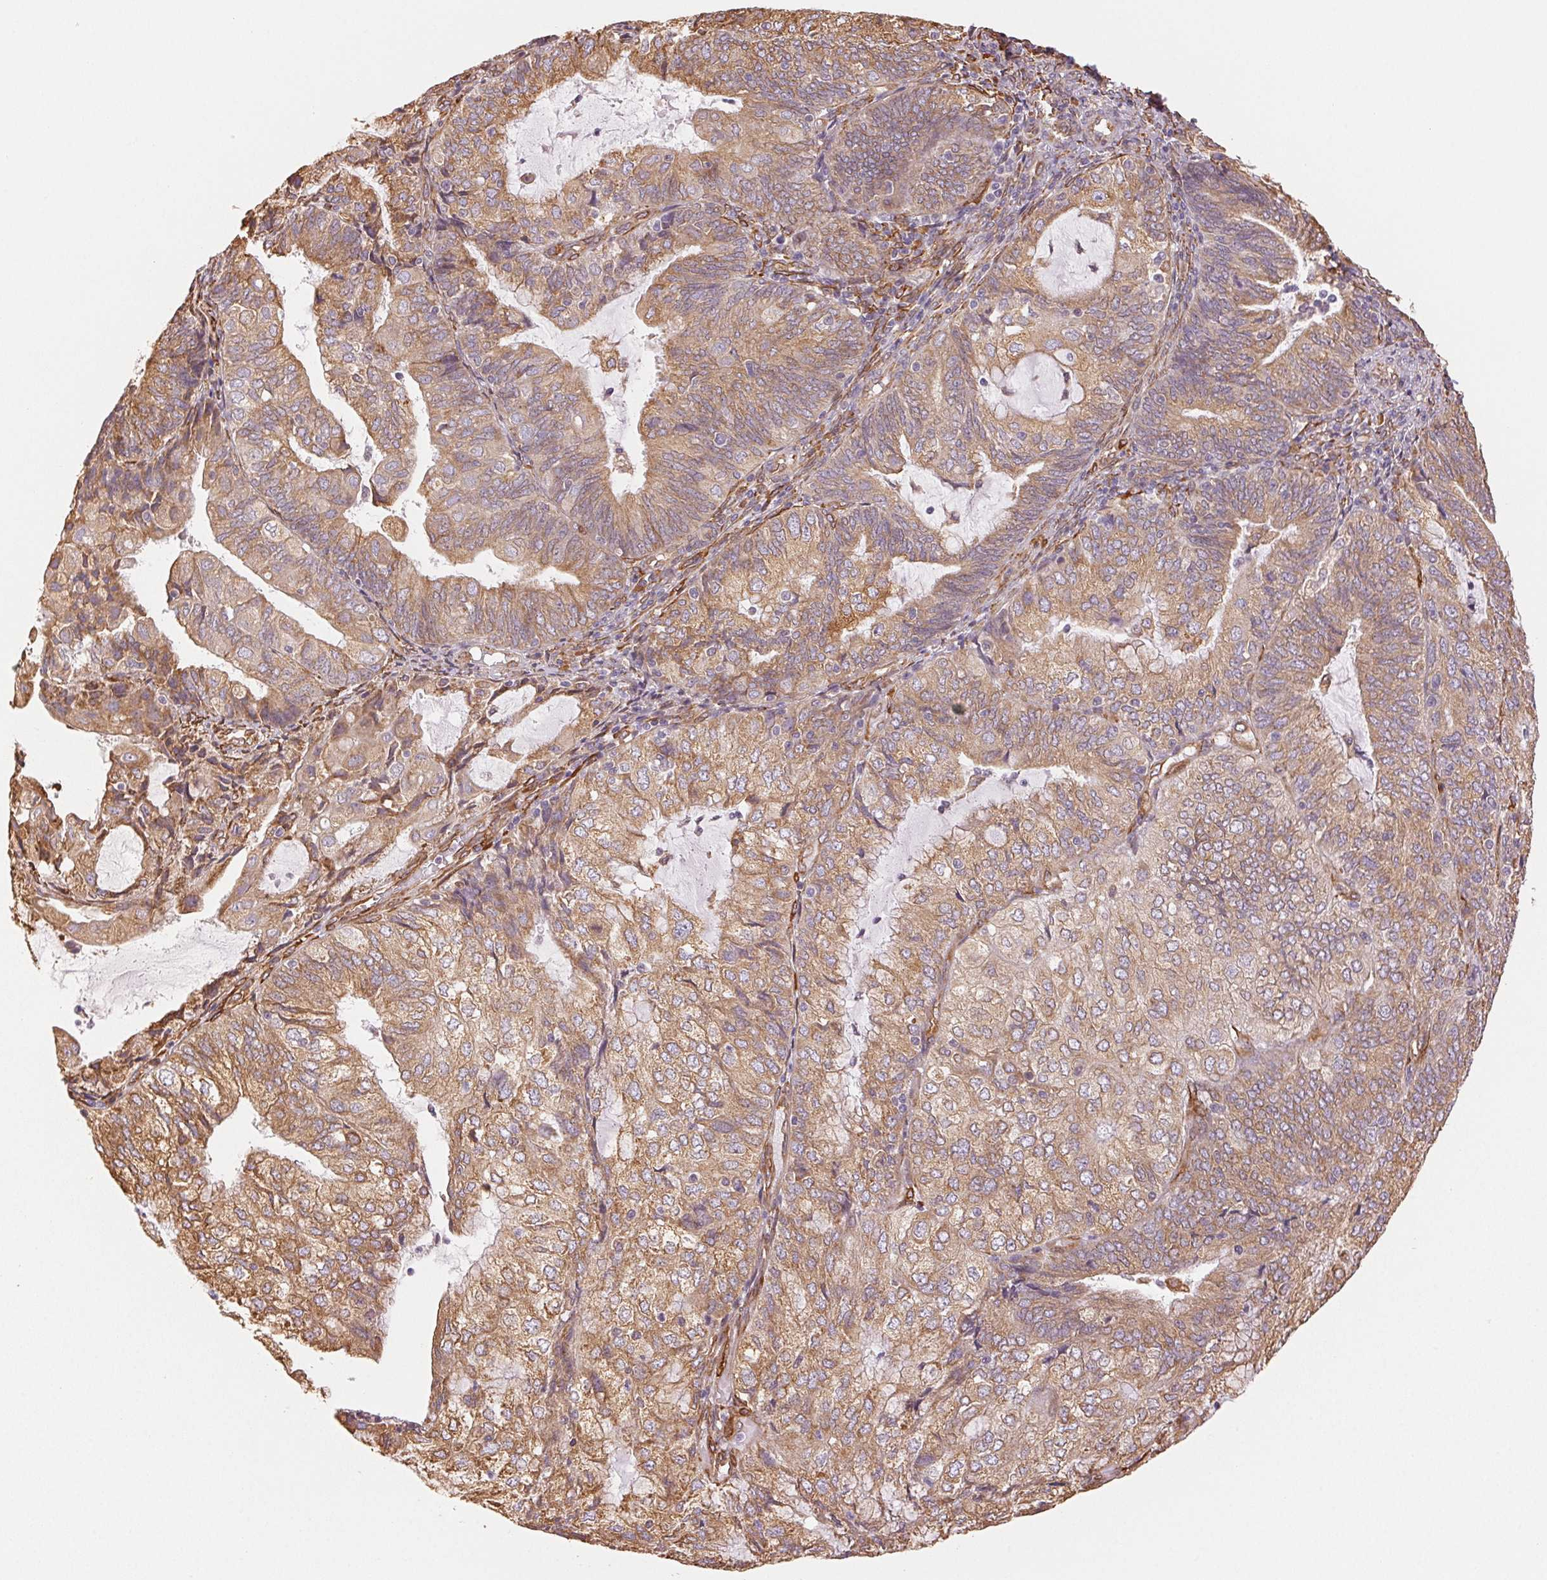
{"staining": {"intensity": "moderate", "quantity": ">75%", "location": "cytoplasmic/membranous"}, "tissue": "endometrial cancer", "cell_type": "Tumor cells", "image_type": "cancer", "snomed": [{"axis": "morphology", "description": "Adenocarcinoma, NOS"}, {"axis": "topography", "description": "Endometrium"}], "caption": "Adenocarcinoma (endometrial) stained with IHC reveals moderate cytoplasmic/membranous staining in about >75% of tumor cells.", "gene": "RCN3", "patient": {"sex": "female", "age": 81}}